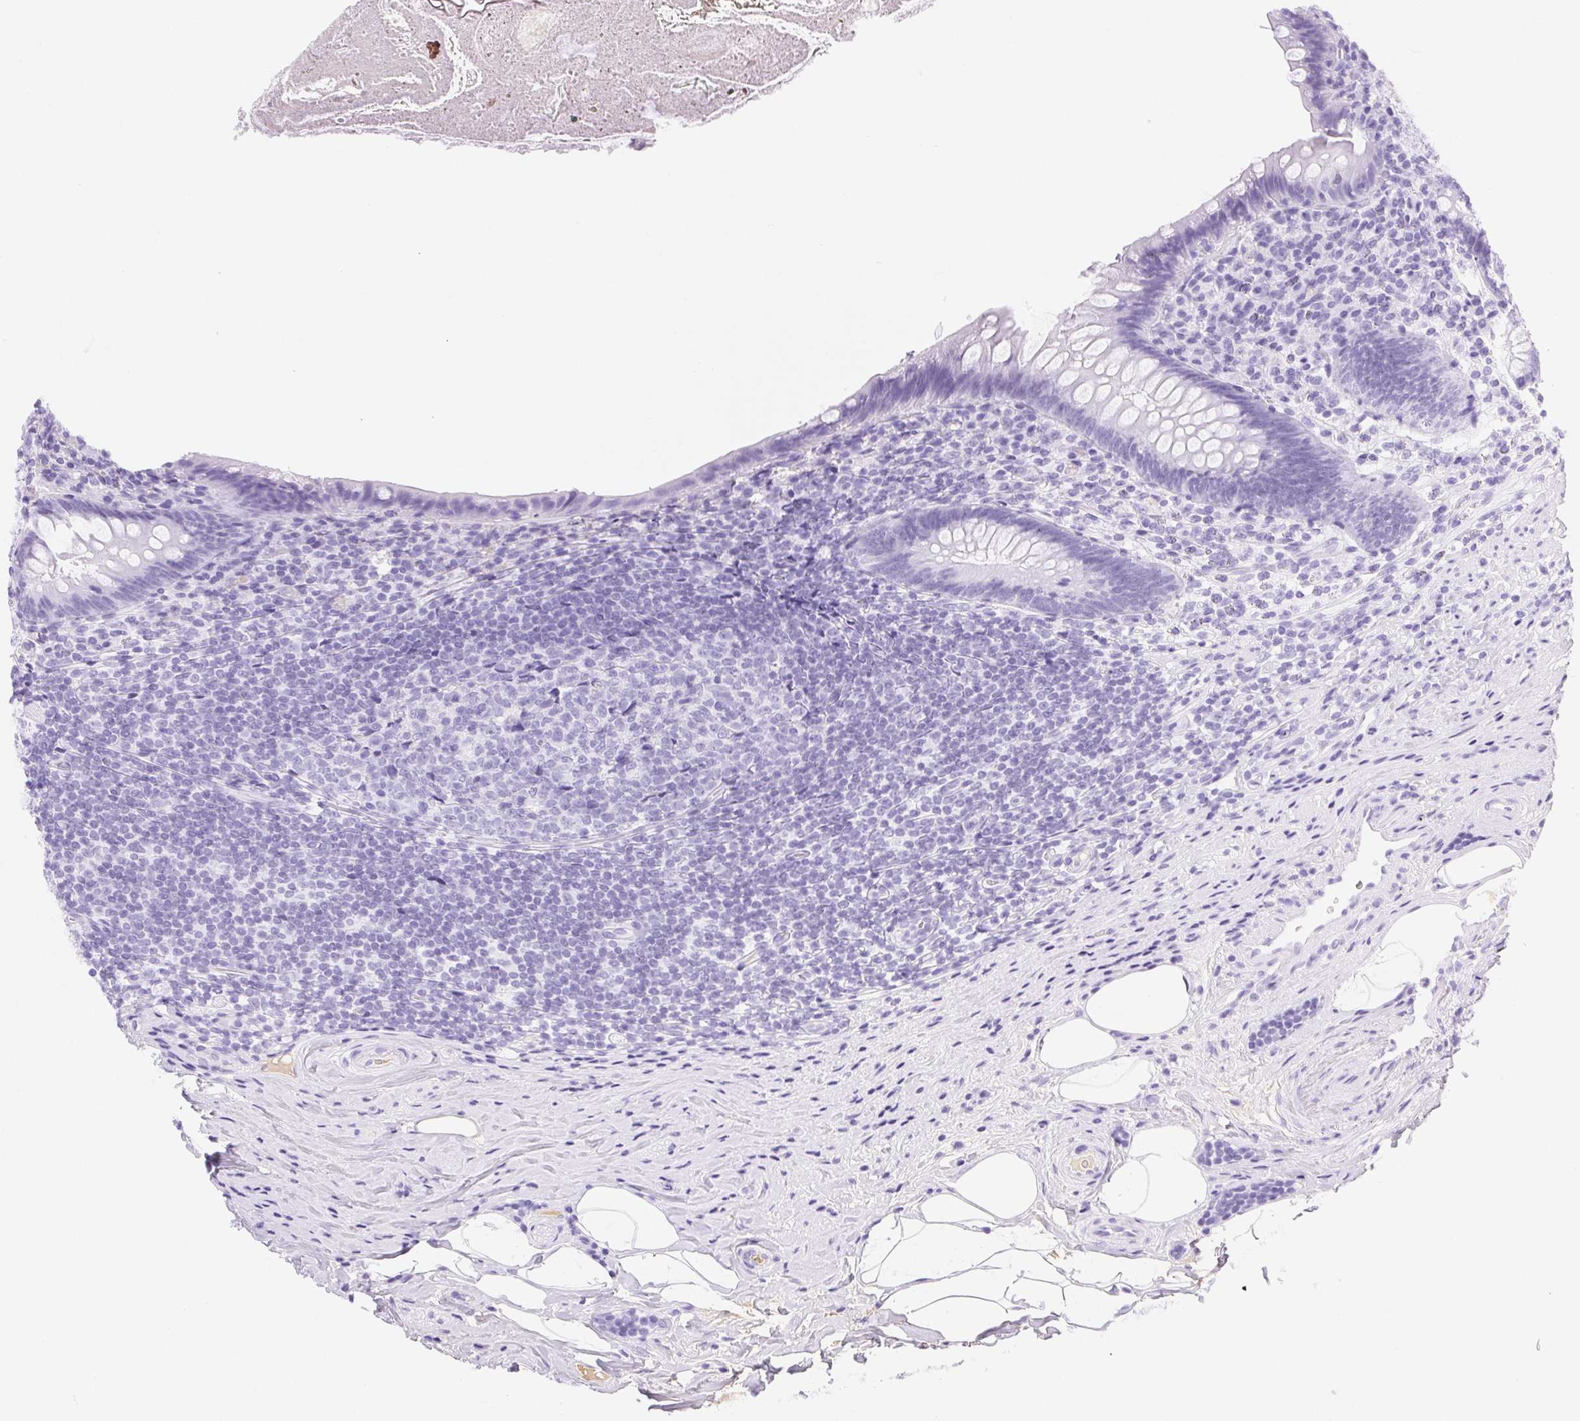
{"staining": {"intensity": "negative", "quantity": "none", "location": "none"}, "tissue": "appendix", "cell_type": "Glandular cells", "image_type": "normal", "snomed": [{"axis": "morphology", "description": "Normal tissue, NOS"}, {"axis": "topography", "description": "Appendix"}], "caption": "Appendix stained for a protein using immunohistochemistry (IHC) displays no positivity glandular cells.", "gene": "FGA", "patient": {"sex": "male", "age": 47}}